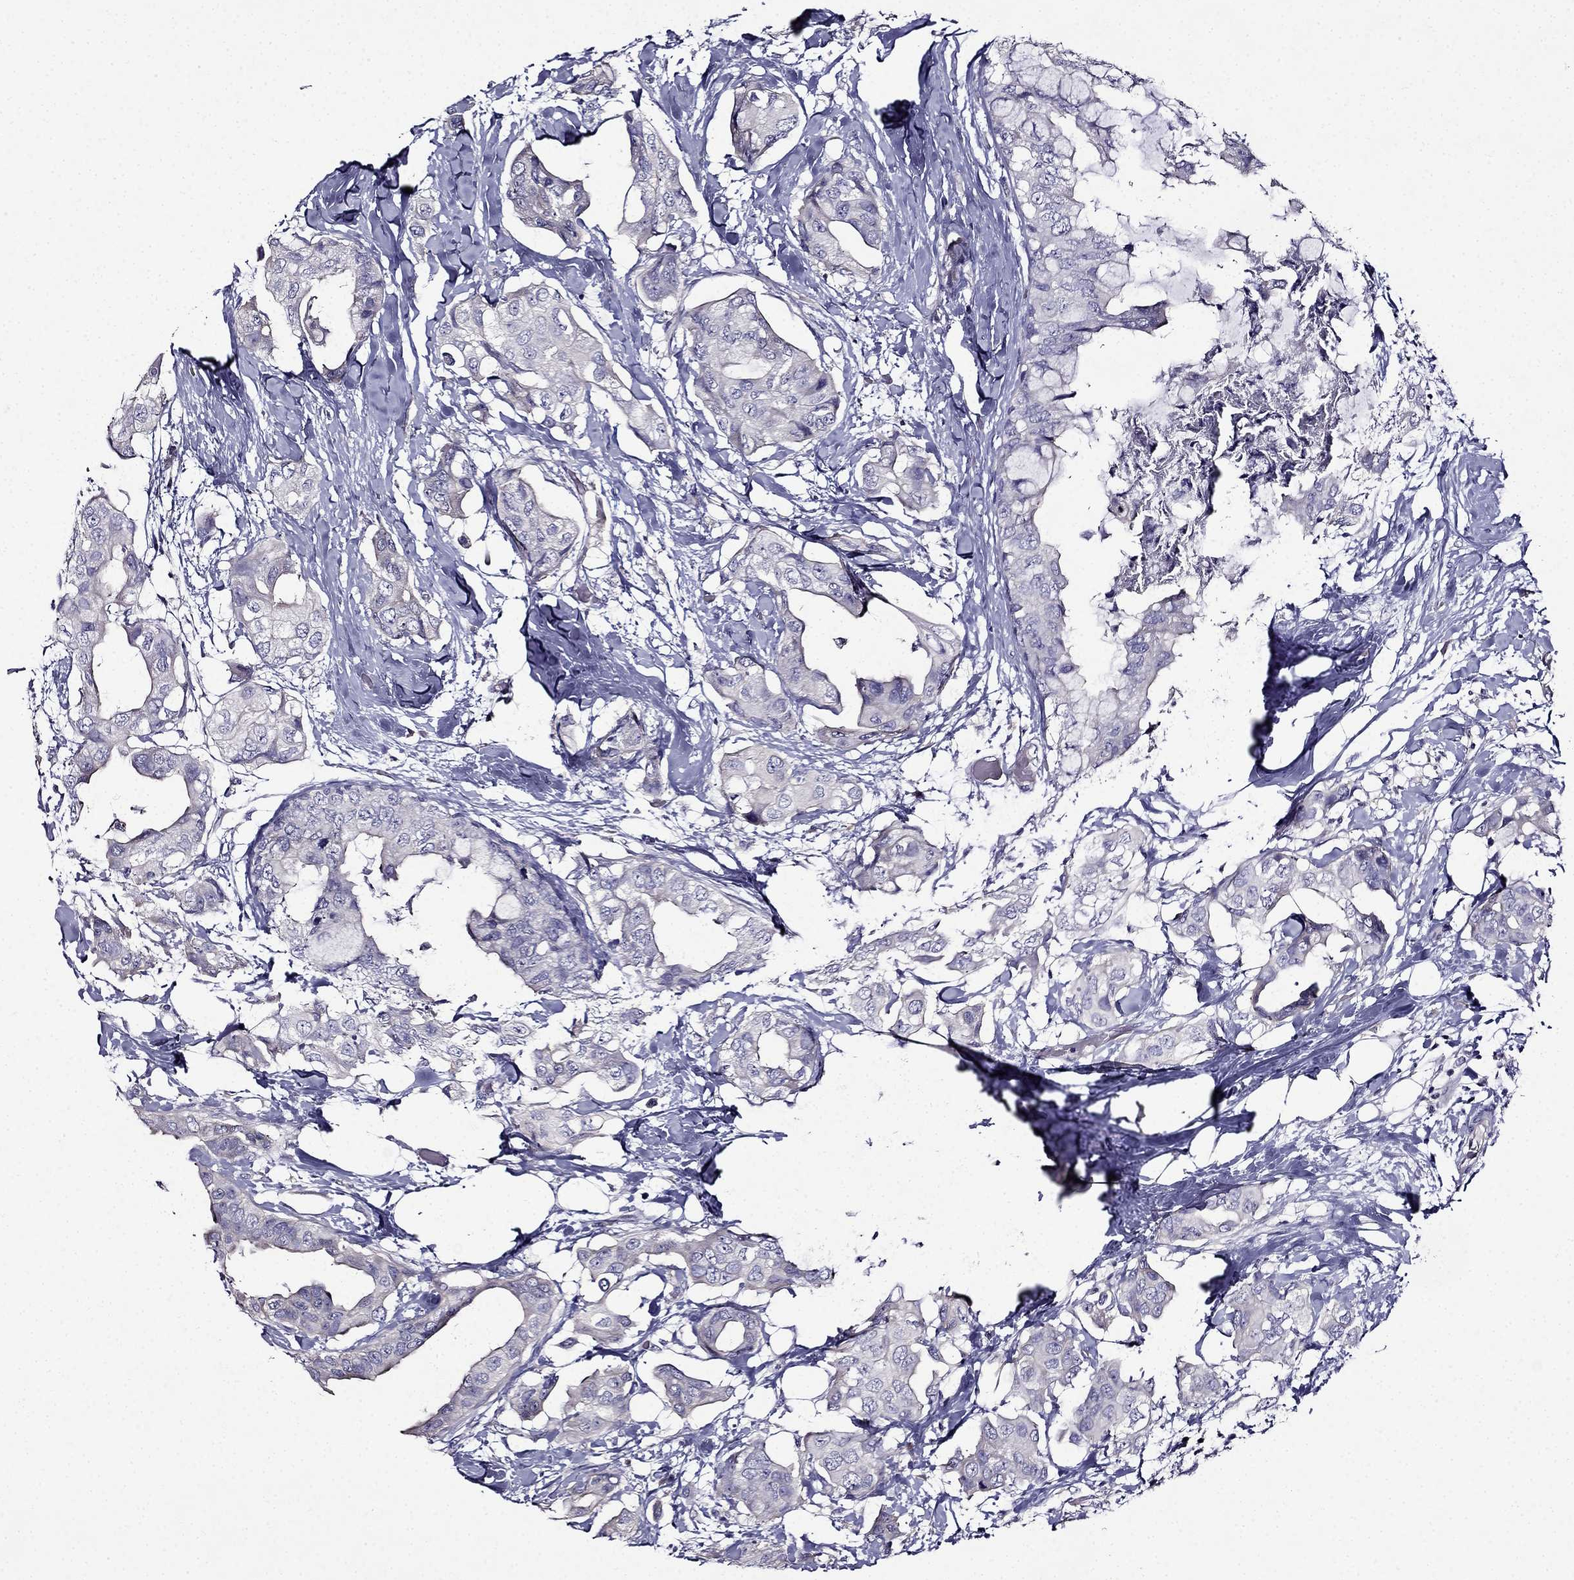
{"staining": {"intensity": "negative", "quantity": "none", "location": "none"}, "tissue": "breast cancer", "cell_type": "Tumor cells", "image_type": "cancer", "snomed": [{"axis": "morphology", "description": "Normal tissue, NOS"}, {"axis": "morphology", "description": "Duct carcinoma"}, {"axis": "topography", "description": "Breast"}], "caption": "DAB immunohistochemical staining of infiltrating ductal carcinoma (breast) shows no significant staining in tumor cells.", "gene": "TMEM266", "patient": {"sex": "female", "age": 40}}